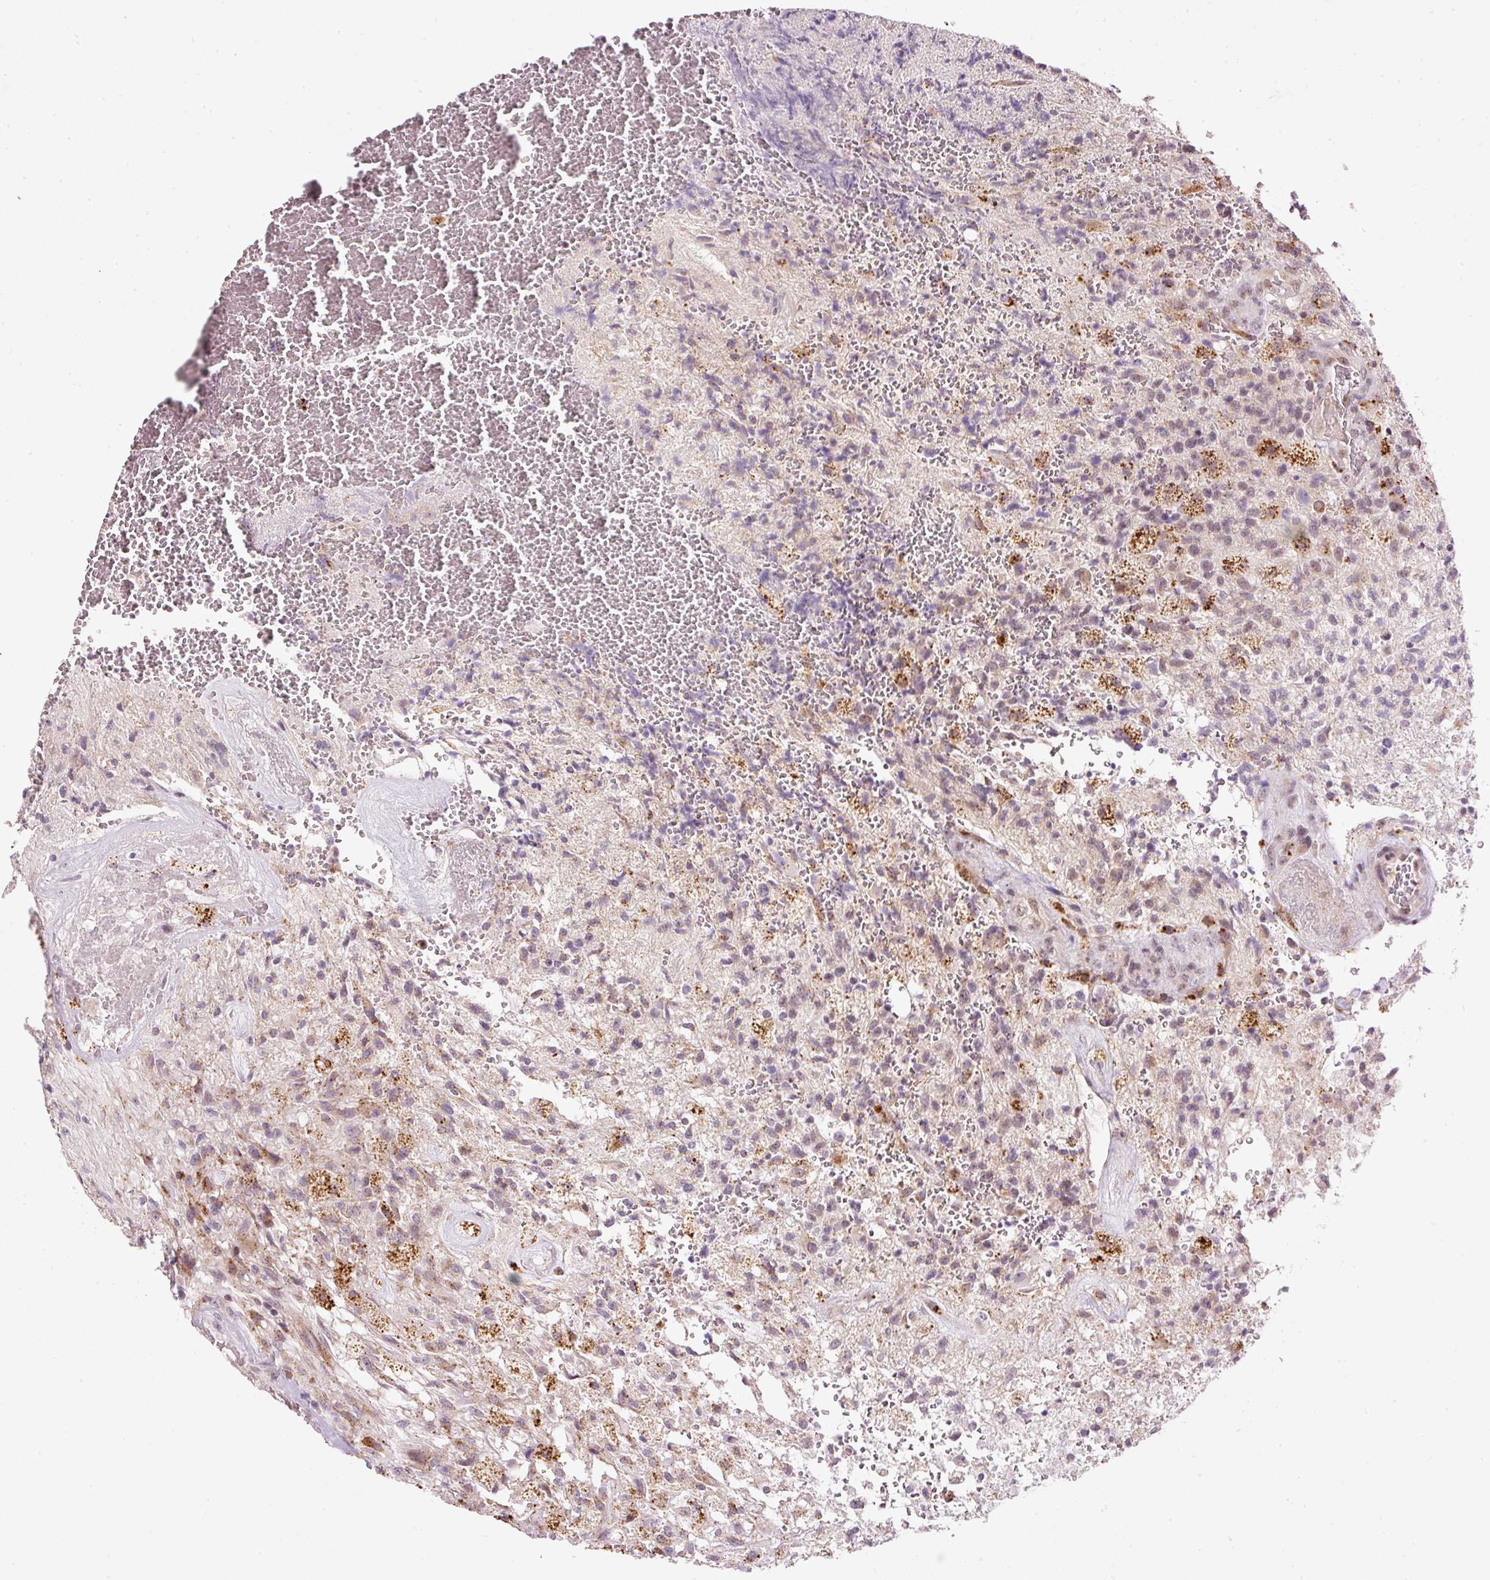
{"staining": {"intensity": "negative", "quantity": "none", "location": "none"}, "tissue": "glioma", "cell_type": "Tumor cells", "image_type": "cancer", "snomed": [{"axis": "morphology", "description": "Glioma, malignant, High grade"}, {"axis": "topography", "description": "Brain"}], "caption": "Image shows no significant protein staining in tumor cells of glioma.", "gene": "ZNF639", "patient": {"sex": "male", "age": 56}}